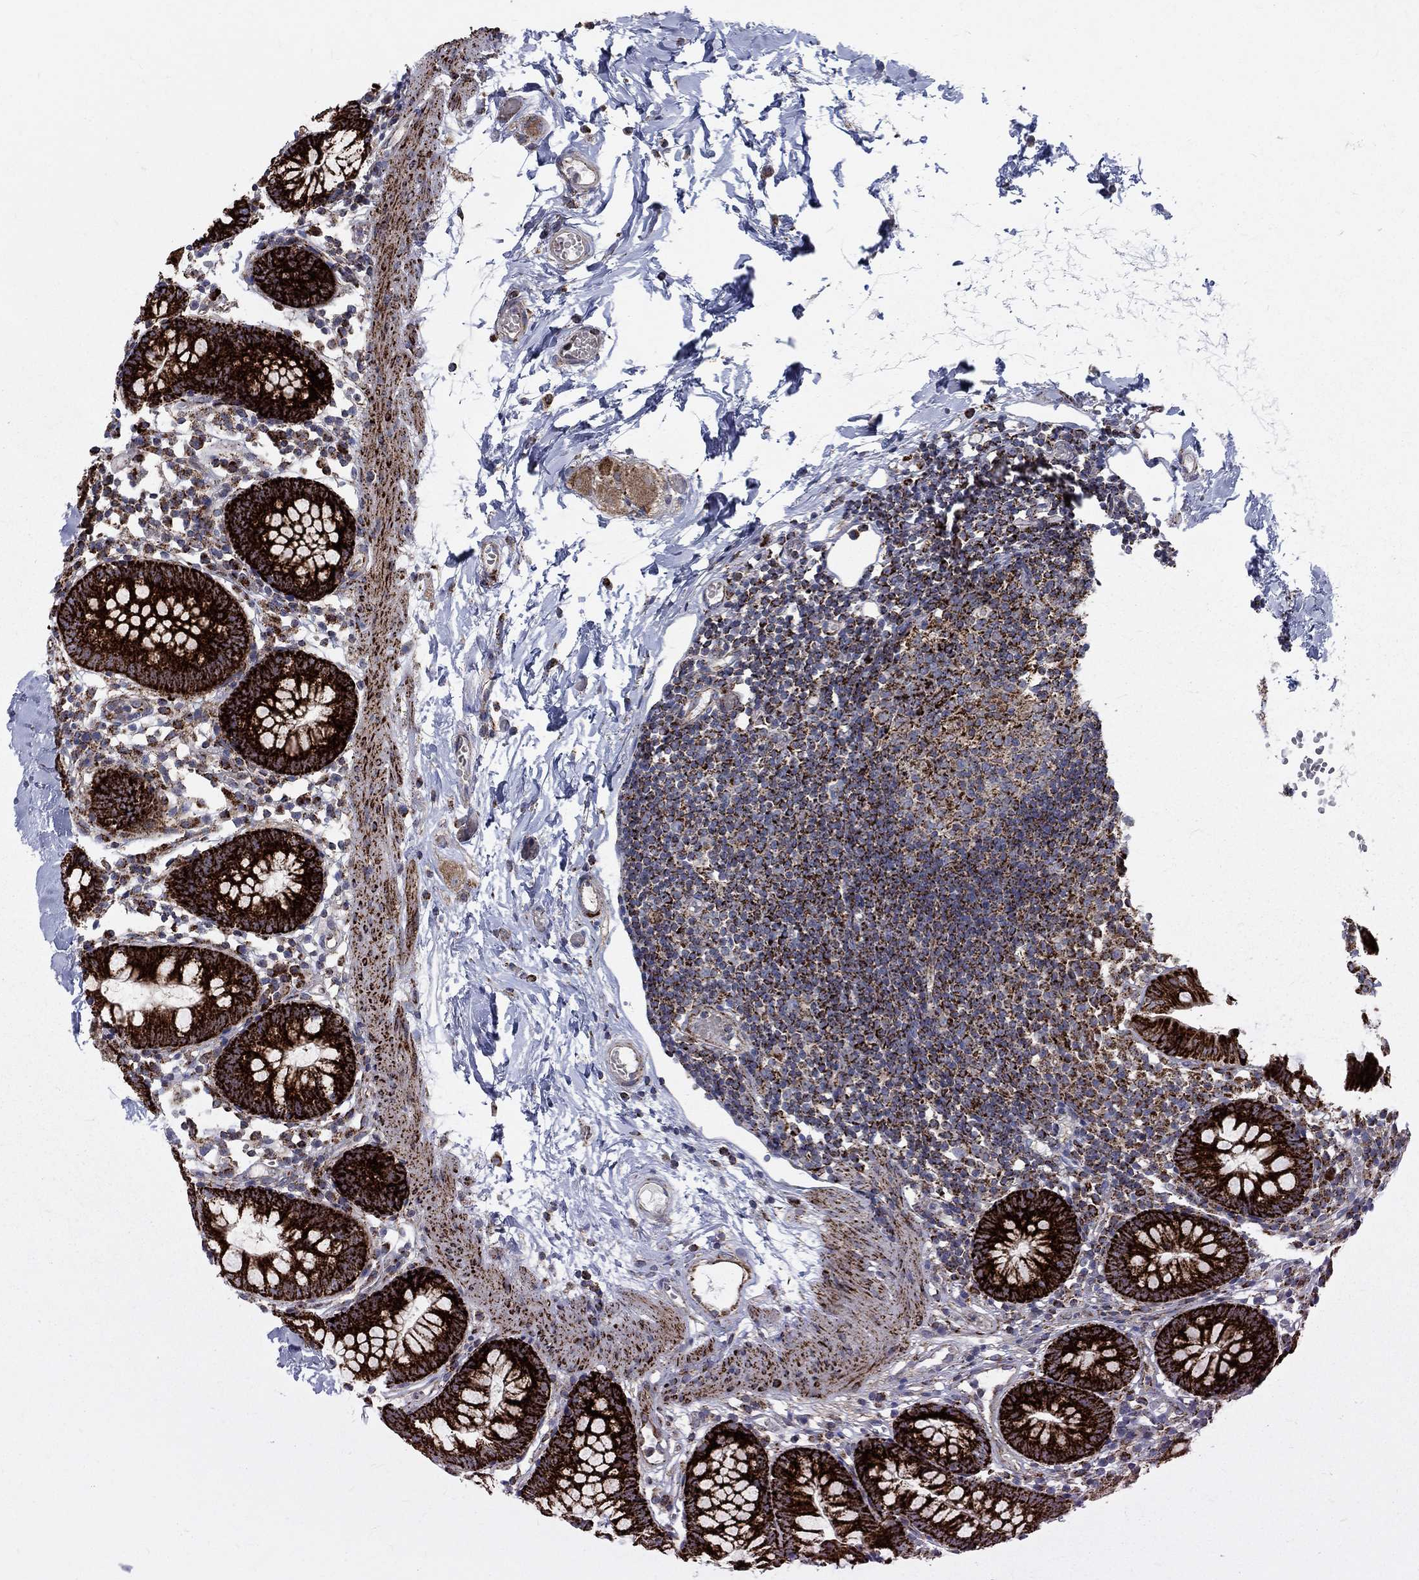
{"staining": {"intensity": "strong", "quantity": ">75%", "location": "cytoplasmic/membranous"}, "tissue": "small intestine", "cell_type": "Glandular cells", "image_type": "normal", "snomed": [{"axis": "morphology", "description": "Normal tissue, NOS"}, {"axis": "topography", "description": "Small intestine"}], "caption": "Small intestine stained with a brown dye displays strong cytoplasmic/membranous positive staining in approximately >75% of glandular cells.", "gene": "ALDH1B1", "patient": {"sex": "female", "age": 90}}